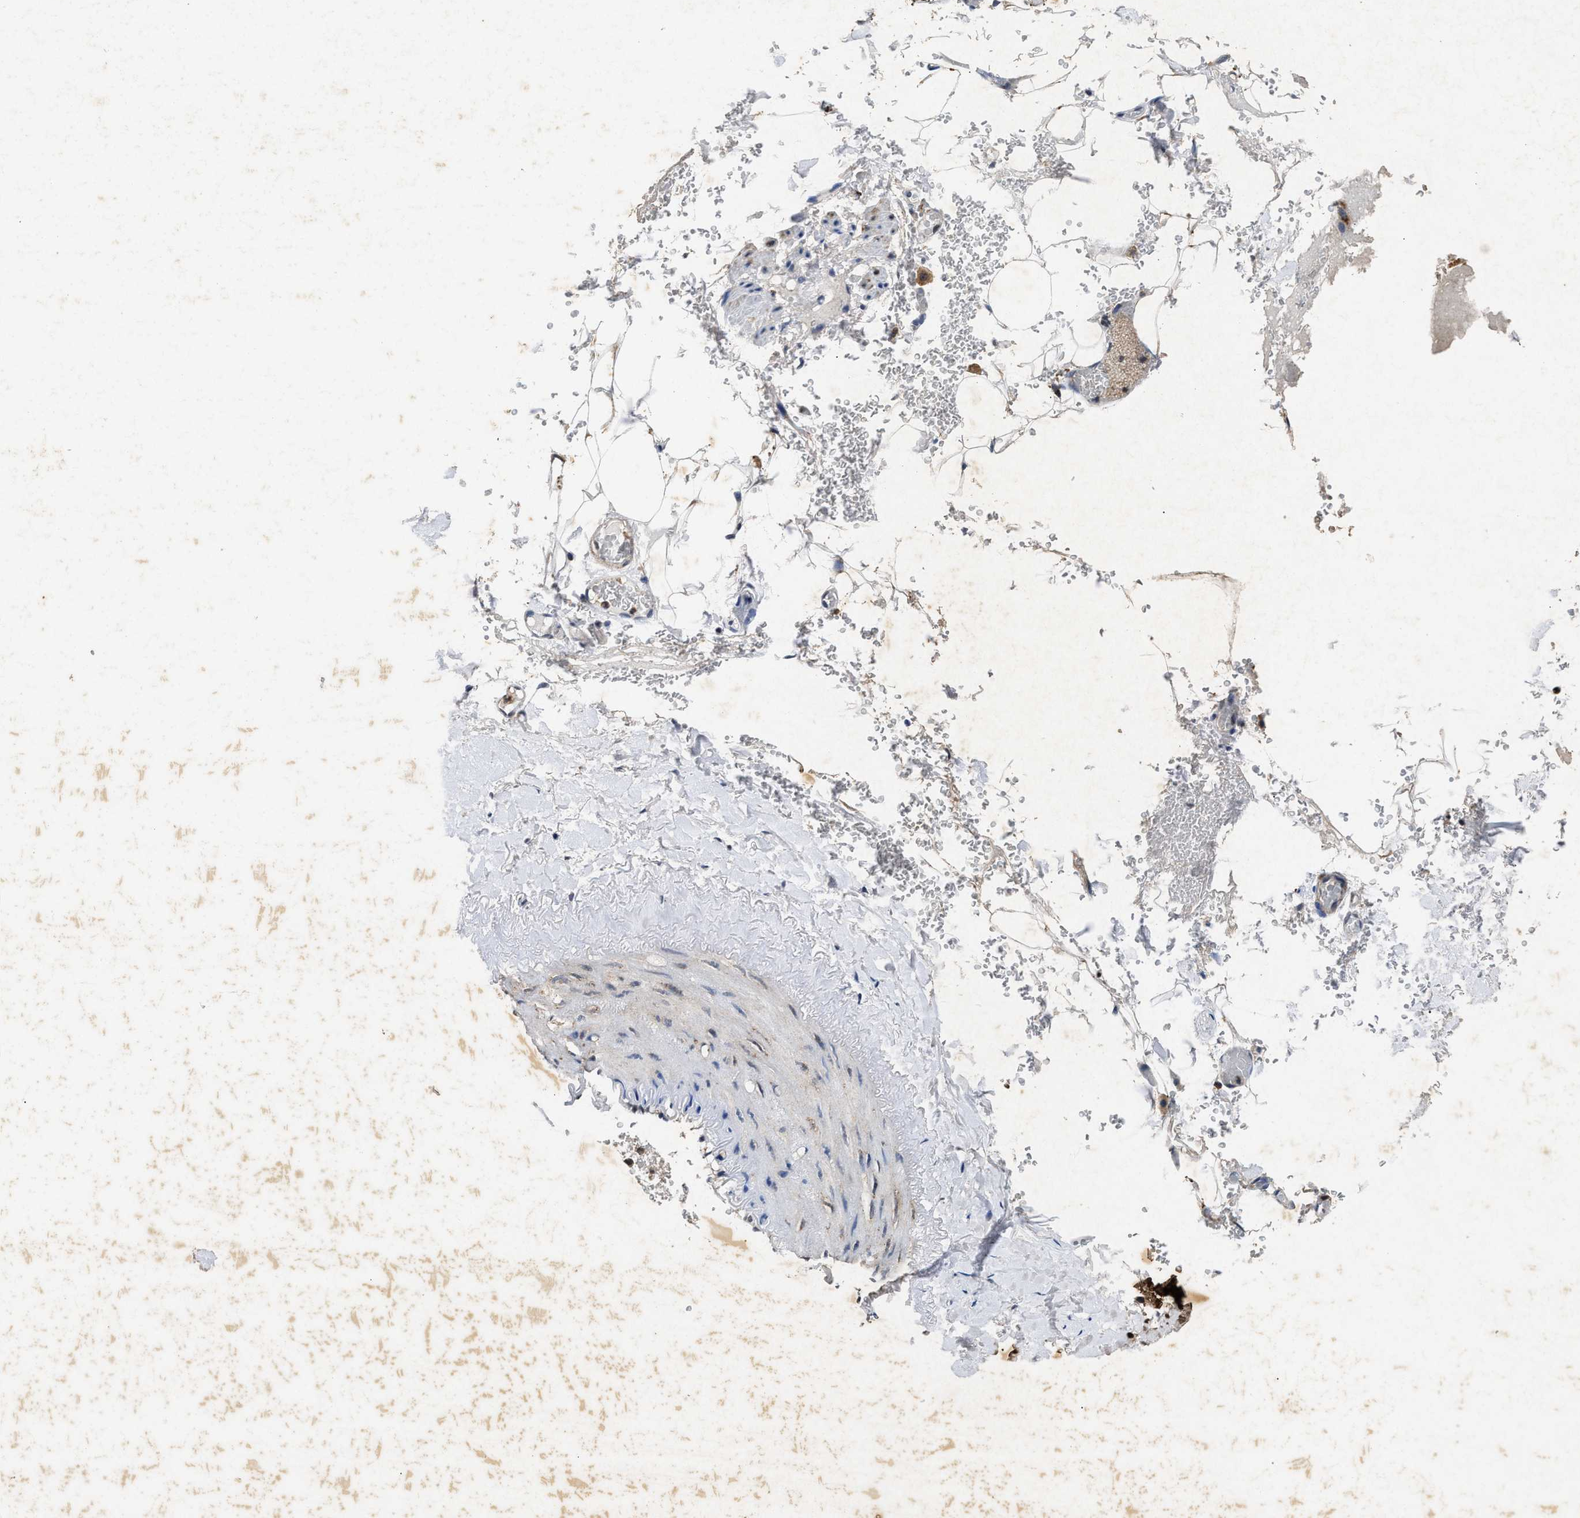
{"staining": {"intensity": "weak", "quantity": "<25%", "location": "cytoplasmic/membranous"}, "tissue": "adipose tissue", "cell_type": "Adipocytes", "image_type": "normal", "snomed": [{"axis": "morphology", "description": "Normal tissue, NOS"}, {"axis": "topography", "description": "Peripheral nerve tissue"}], "caption": "Immunohistochemical staining of unremarkable adipose tissue displays no significant expression in adipocytes. Brightfield microscopy of immunohistochemistry (IHC) stained with DAB (3,3'-diaminobenzidine) (brown) and hematoxylin (blue), captured at high magnification.", "gene": "ACOX1", "patient": {"sex": "male", "age": 70}}